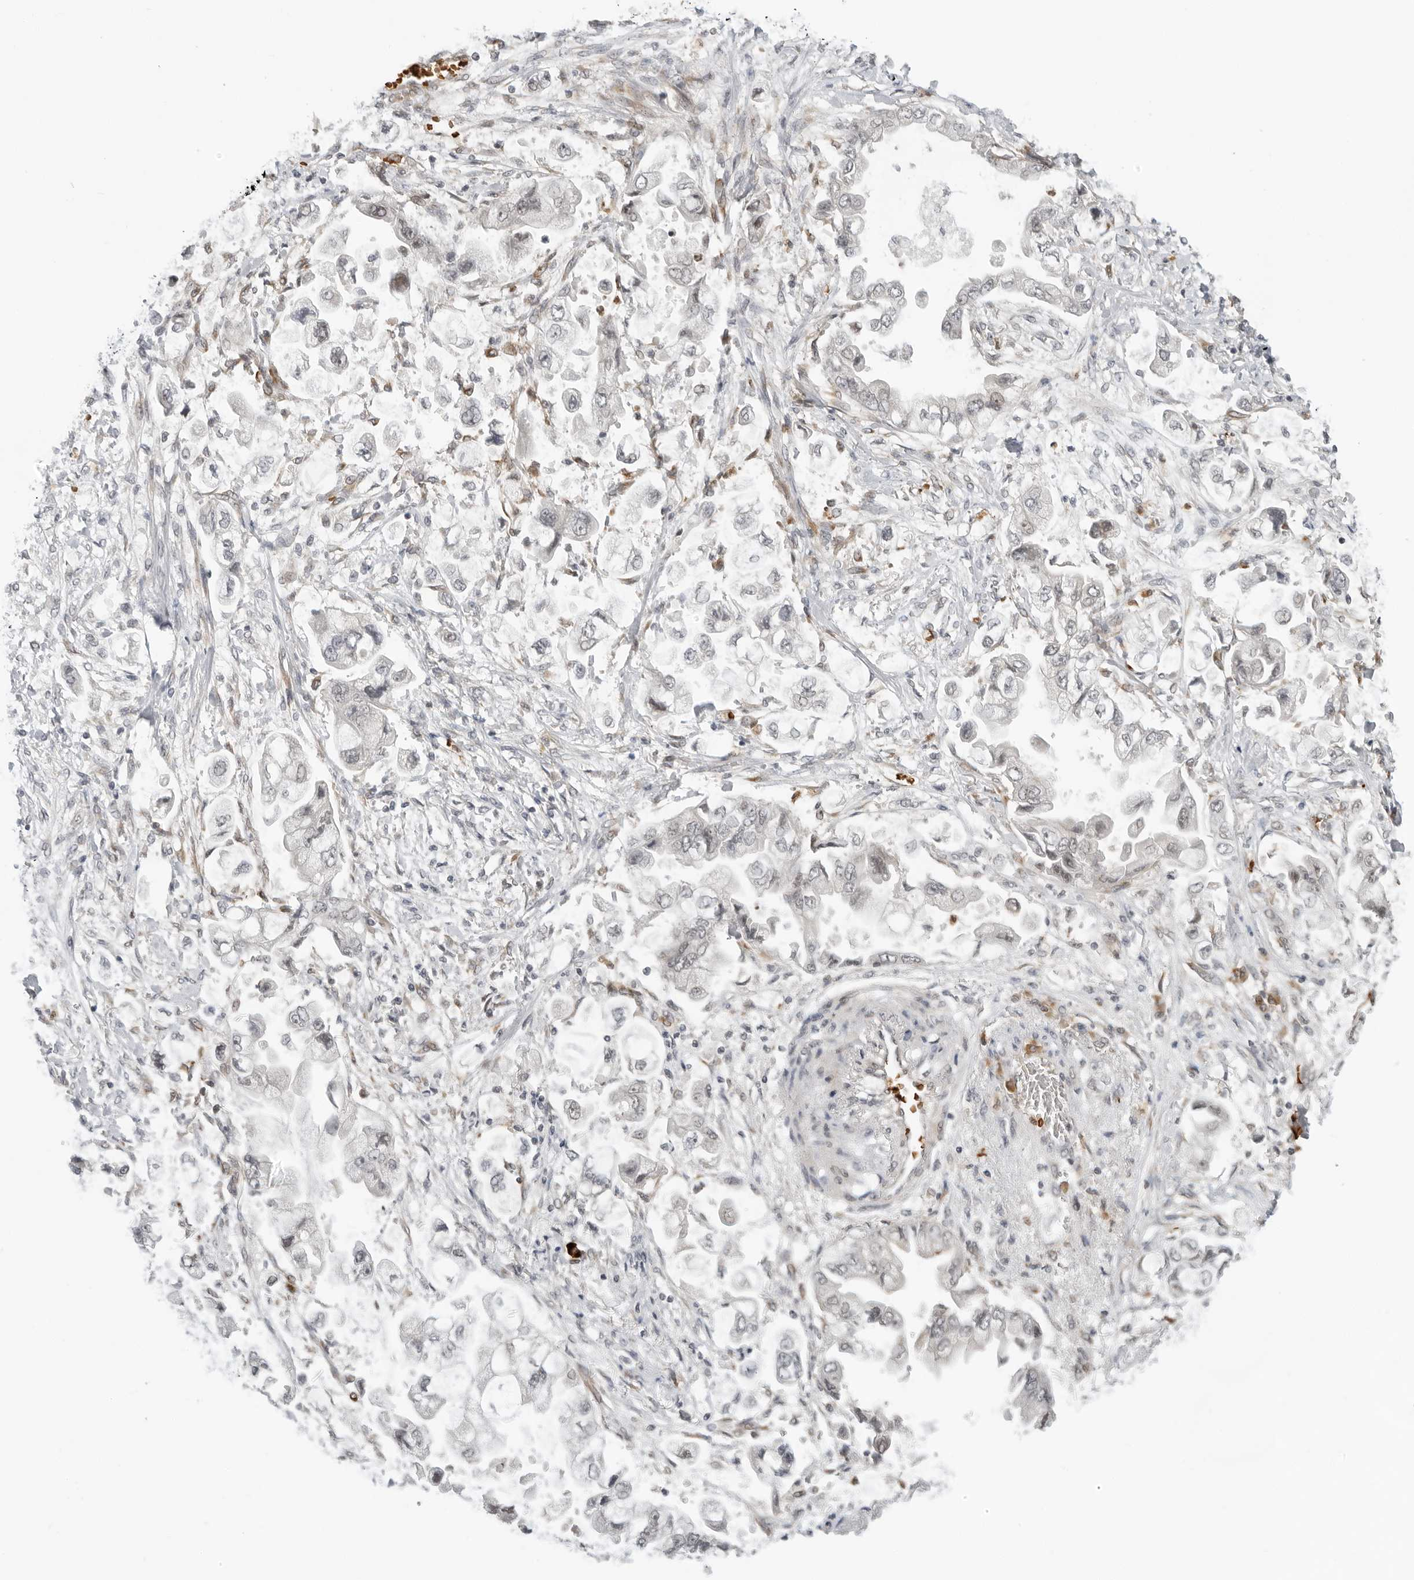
{"staining": {"intensity": "negative", "quantity": "none", "location": "none"}, "tissue": "stomach cancer", "cell_type": "Tumor cells", "image_type": "cancer", "snomed": [{"axis": "morphology", "description": "Adenocarcinoma, NOS"}, {"axis": "topography", "description": "Stomach"}], "caption": "Protein analysis of stomach cancer demonstrates no significant expression in tumor cells.", "gene": "SUGCT", "patient": {"sex": "male", "age": 62}}